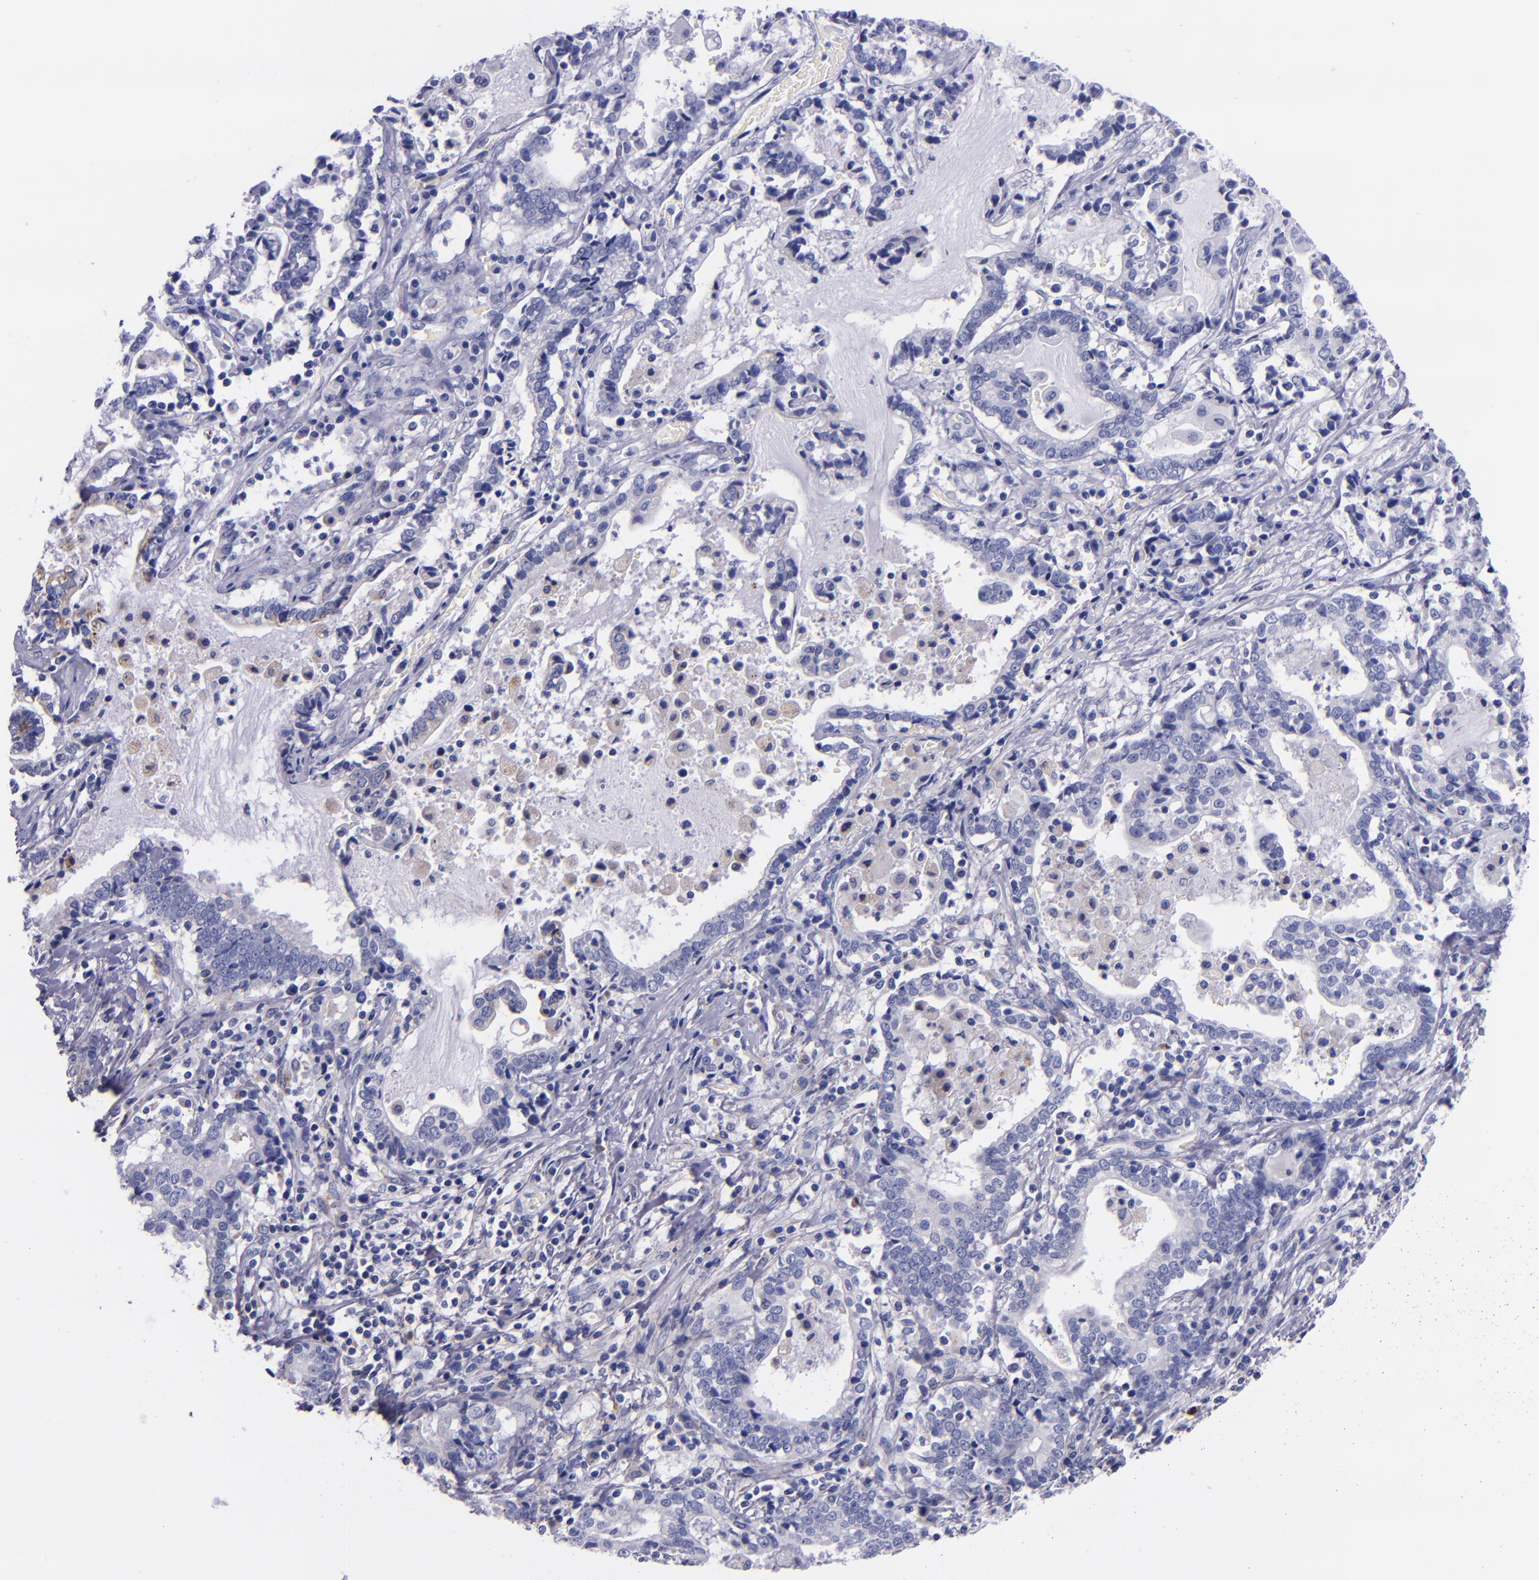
{"staining": {"intensity": "negative", "quantity": "none", "location": "none"}, "tissue": "liver cancer", "cell_type": "Tumor cells", "image_type": "cancer", "snomed": [{"axis": "morphology", "description": "Cholangiocarcinoma"}, {"axis": "topography", "description": "Liver"}], "caption": "DAB (3,3'-diaminobenzidine) immunohistochemical staining of liver cholangiocarcinoma shows no significant positivity in tumor cells.", "gene": "IVL", "patient": {"sex": "male", "age": 57}}